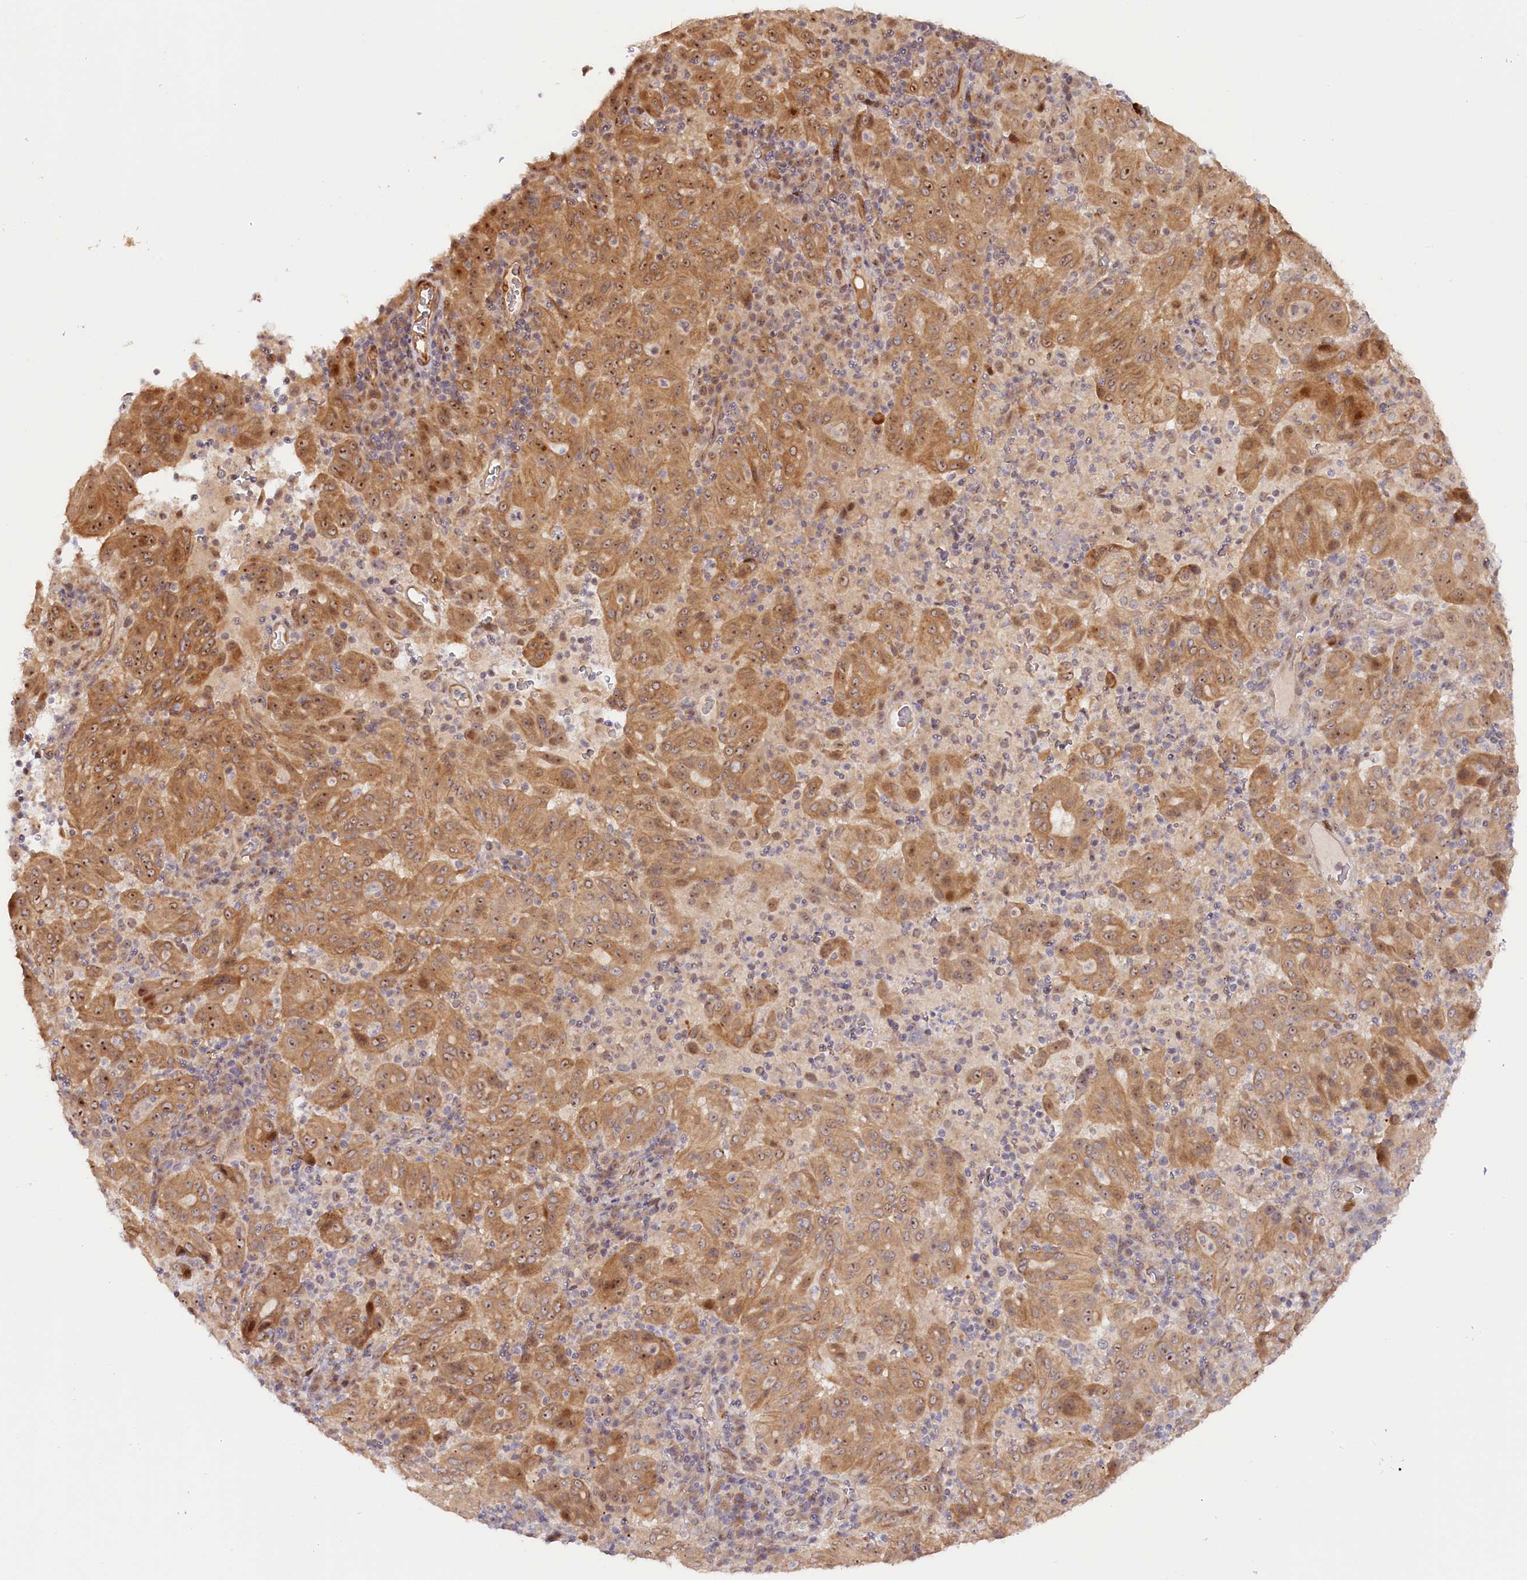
{"staining": {"intensity": "moderate", "quantity": ">75%", "location": "cytoplasmic/membranous,nuclear"}, "tissue": "pancreatic cancer", "cell_type": "Tumor cells", "image_type": "cancer", "snomed": [{"axis": "morphology", "description": "Adenocarcinoma, NOS"}, {"axis": "topography", "description": "Pancreas"}], "caption": "Immunohistochemistry (IHC) of pancreatic cancer (adenocarcinoma) demonstrates medium levels of moderate cytoplasmic/membranous and nuclear expression in approximately >75% of tumor cells.", "gene": "ANKRD24", "patient": {"sex": "male", "age": 63}}